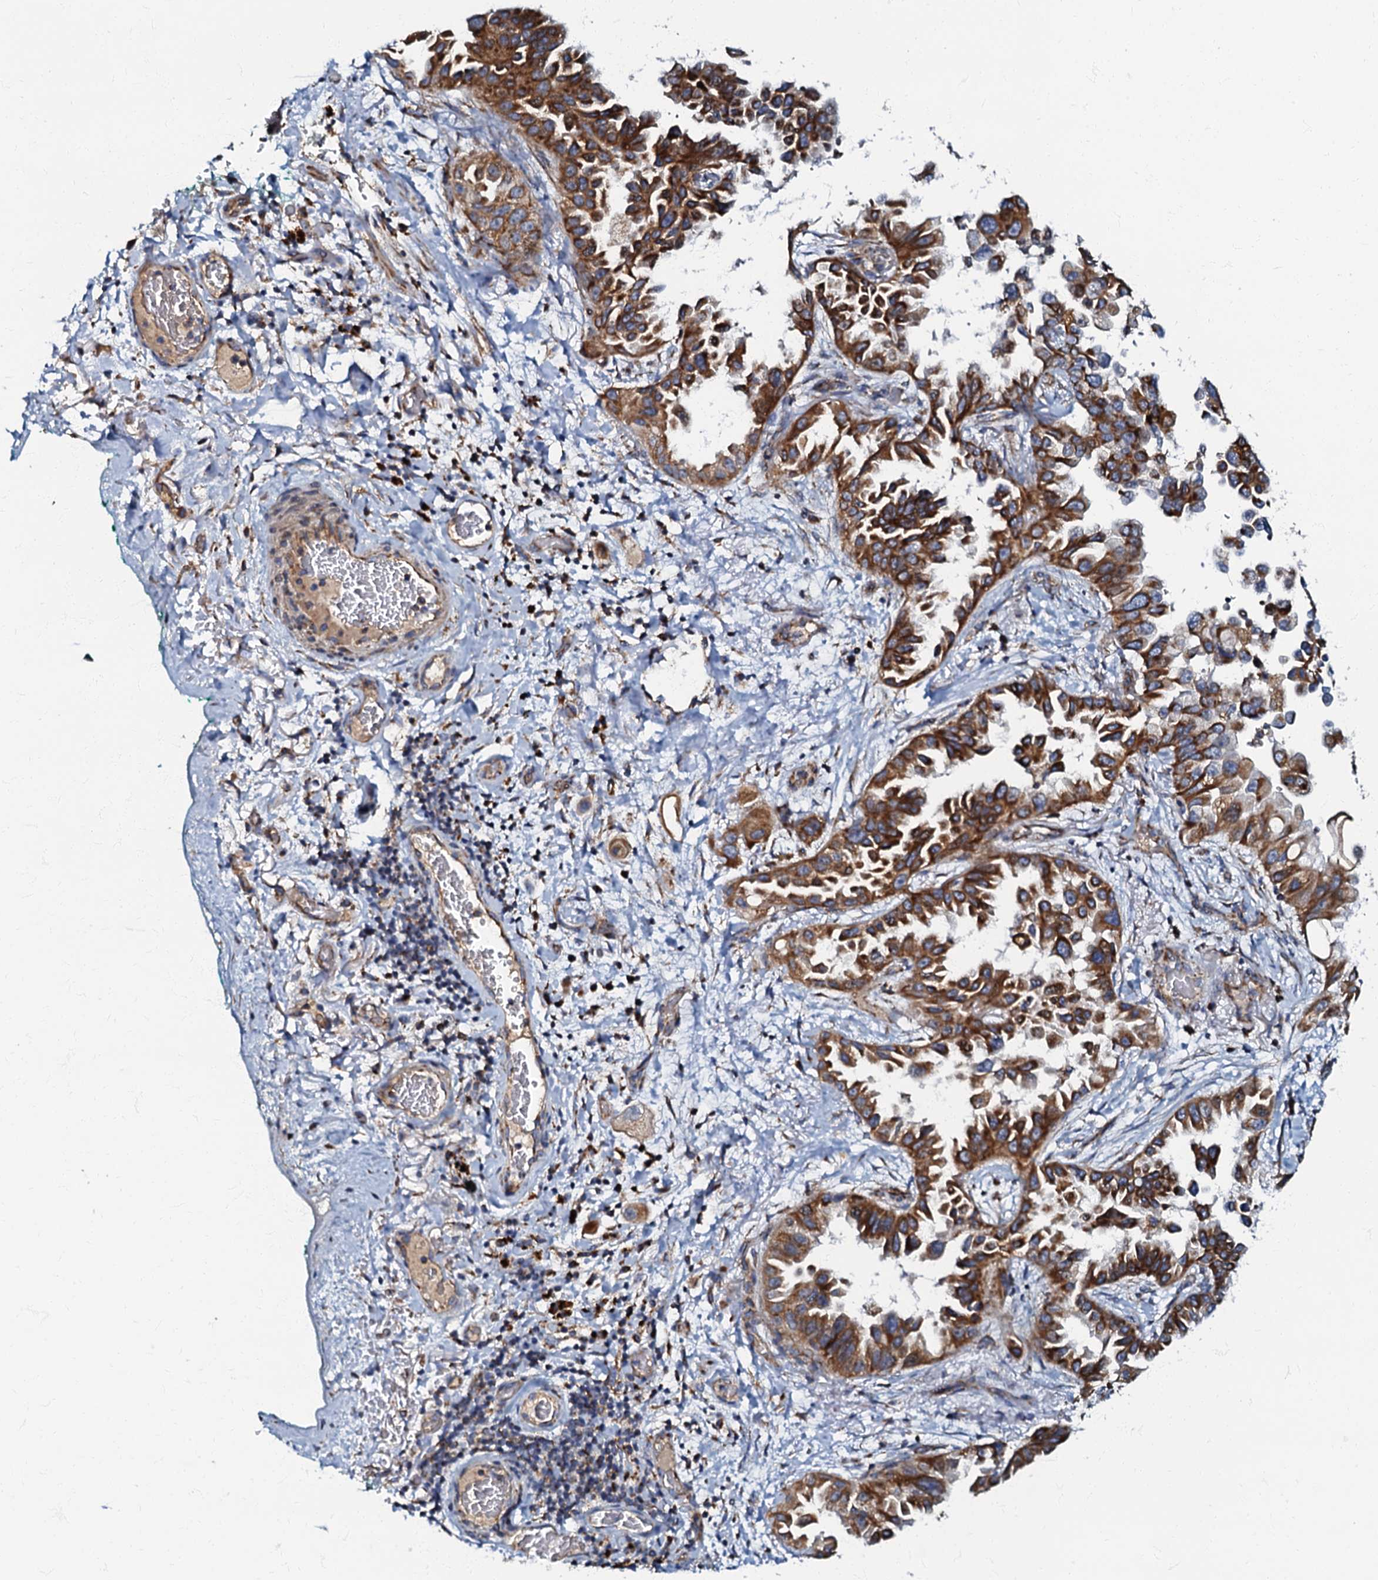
{"staining": {"intensity": "strong", "quantity": ">75%", "location": "cytoplasmic/membranous"}, "tissue": "lung cancer", "cell_type": "Tumor cells", "image_type": "cancer", "snomed": [{"axis": "morphology", "description": "Adenocarcinoma, NOS"}, {"axis": "topography", "description": "Lung"}], "caption": "IHC photomicrograph of lung cancer (adenocarcinoma) stained for a protein (brown), which displays high levels of strong cytoplasmic/membranous staining in approximately >75% of tumor cells.", "gene": "NDUFA12", "patient": {"sex": "female", "age": 67}}